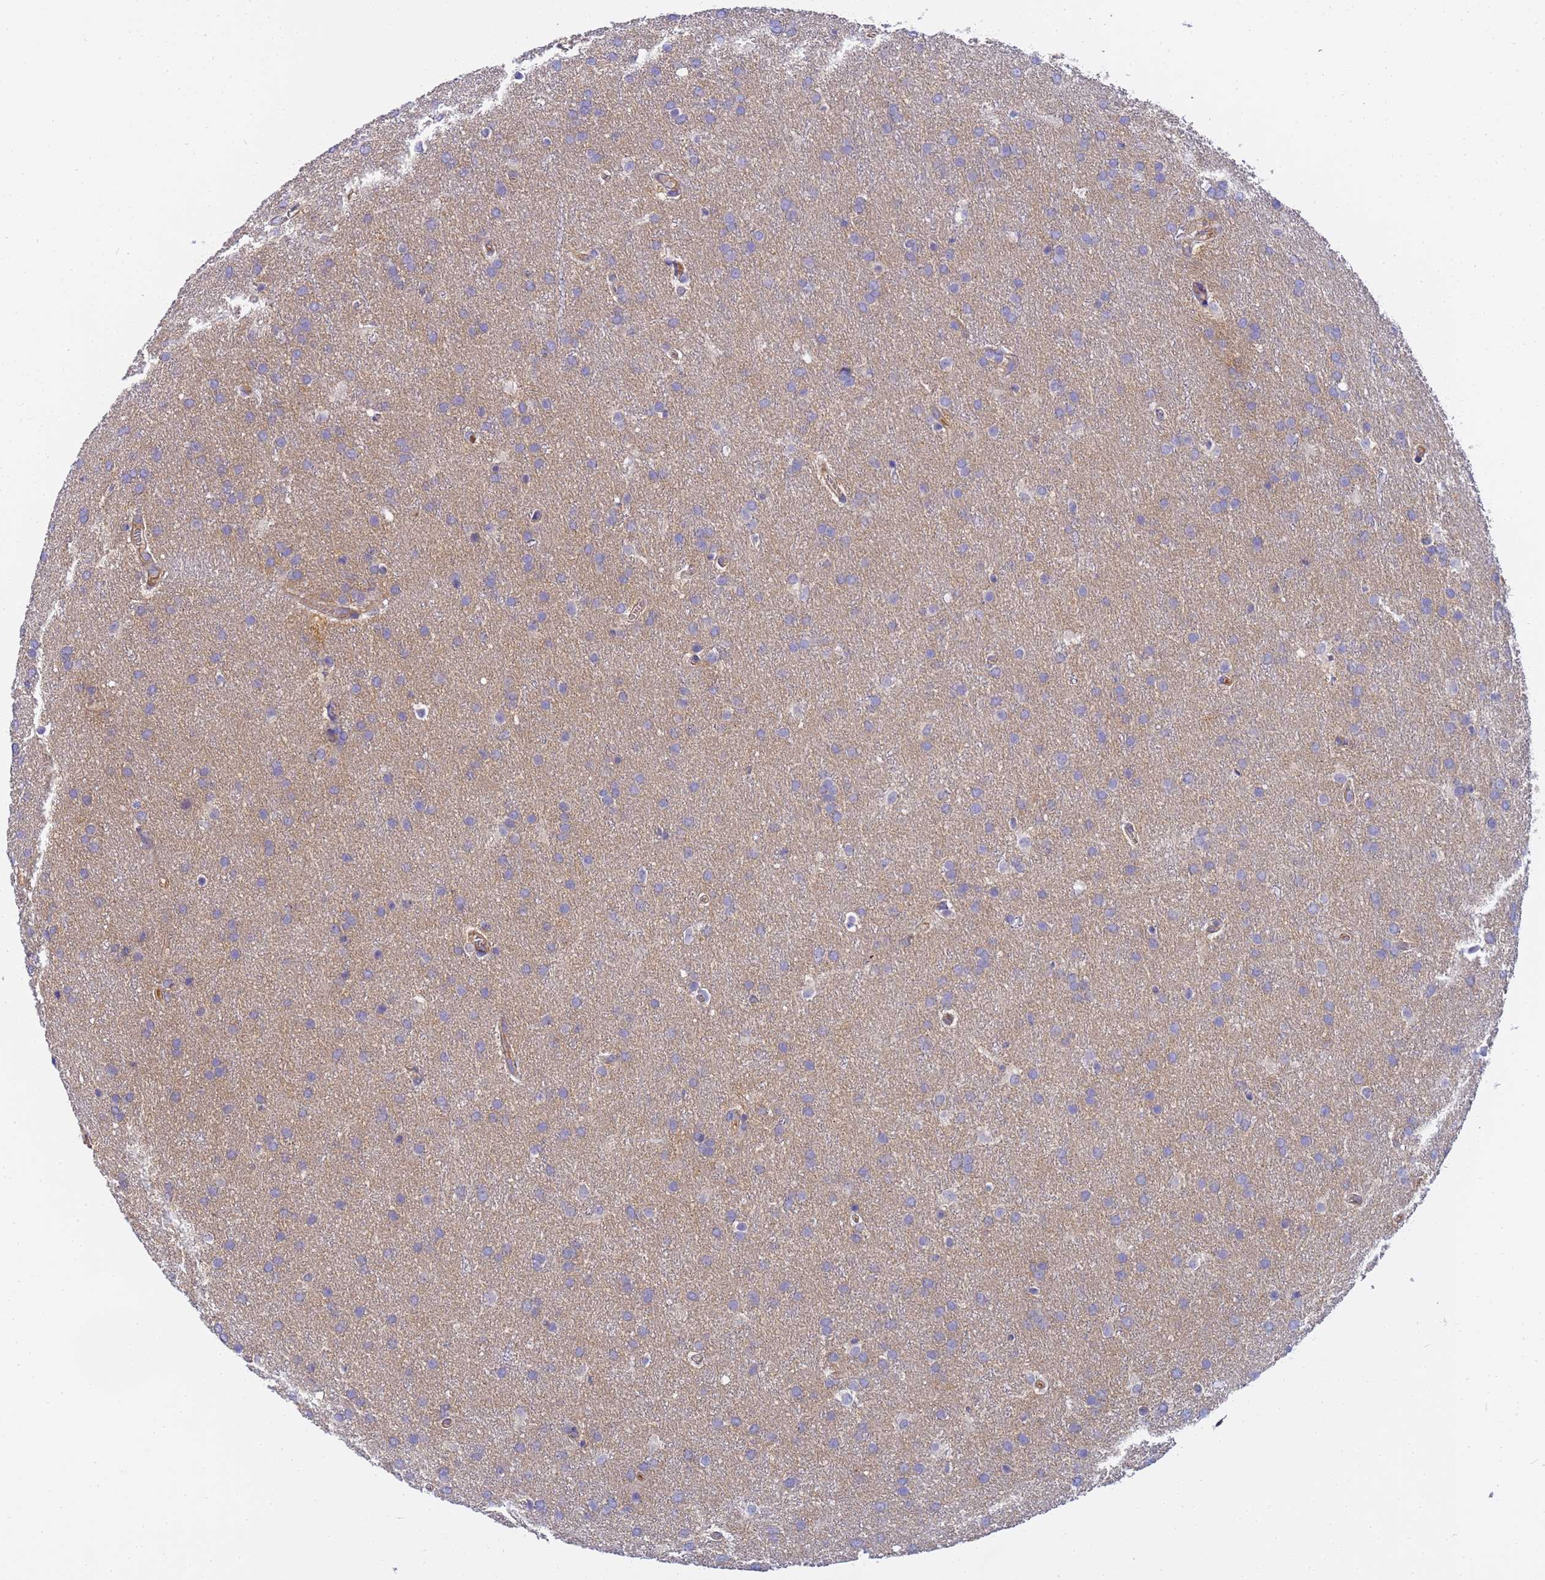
{"staining": {"intensity": "negative", "quantity": "none", "location": "none"}, "tissue": "glioma", "cell_type": "Tumor cells", "image_type": "cancer", "snomed": [{"axis": "morphology", "description": "Glioma, malignant, Low grade"}, {"axis": "topography", "description": "Brain"}], "caption": "The micrograph exhibits no significant expression in tumor cells of malignant glioma (low-grade). The staining was performed using DAB (3,3'-diaminobenzidine) to visualize the protein expression in brown, while the nuclei were stained in blue with hematoxylin (Magnification: 20x).", "gene": "MYL12A", "patient": {"sex": "female", "age": 32}}